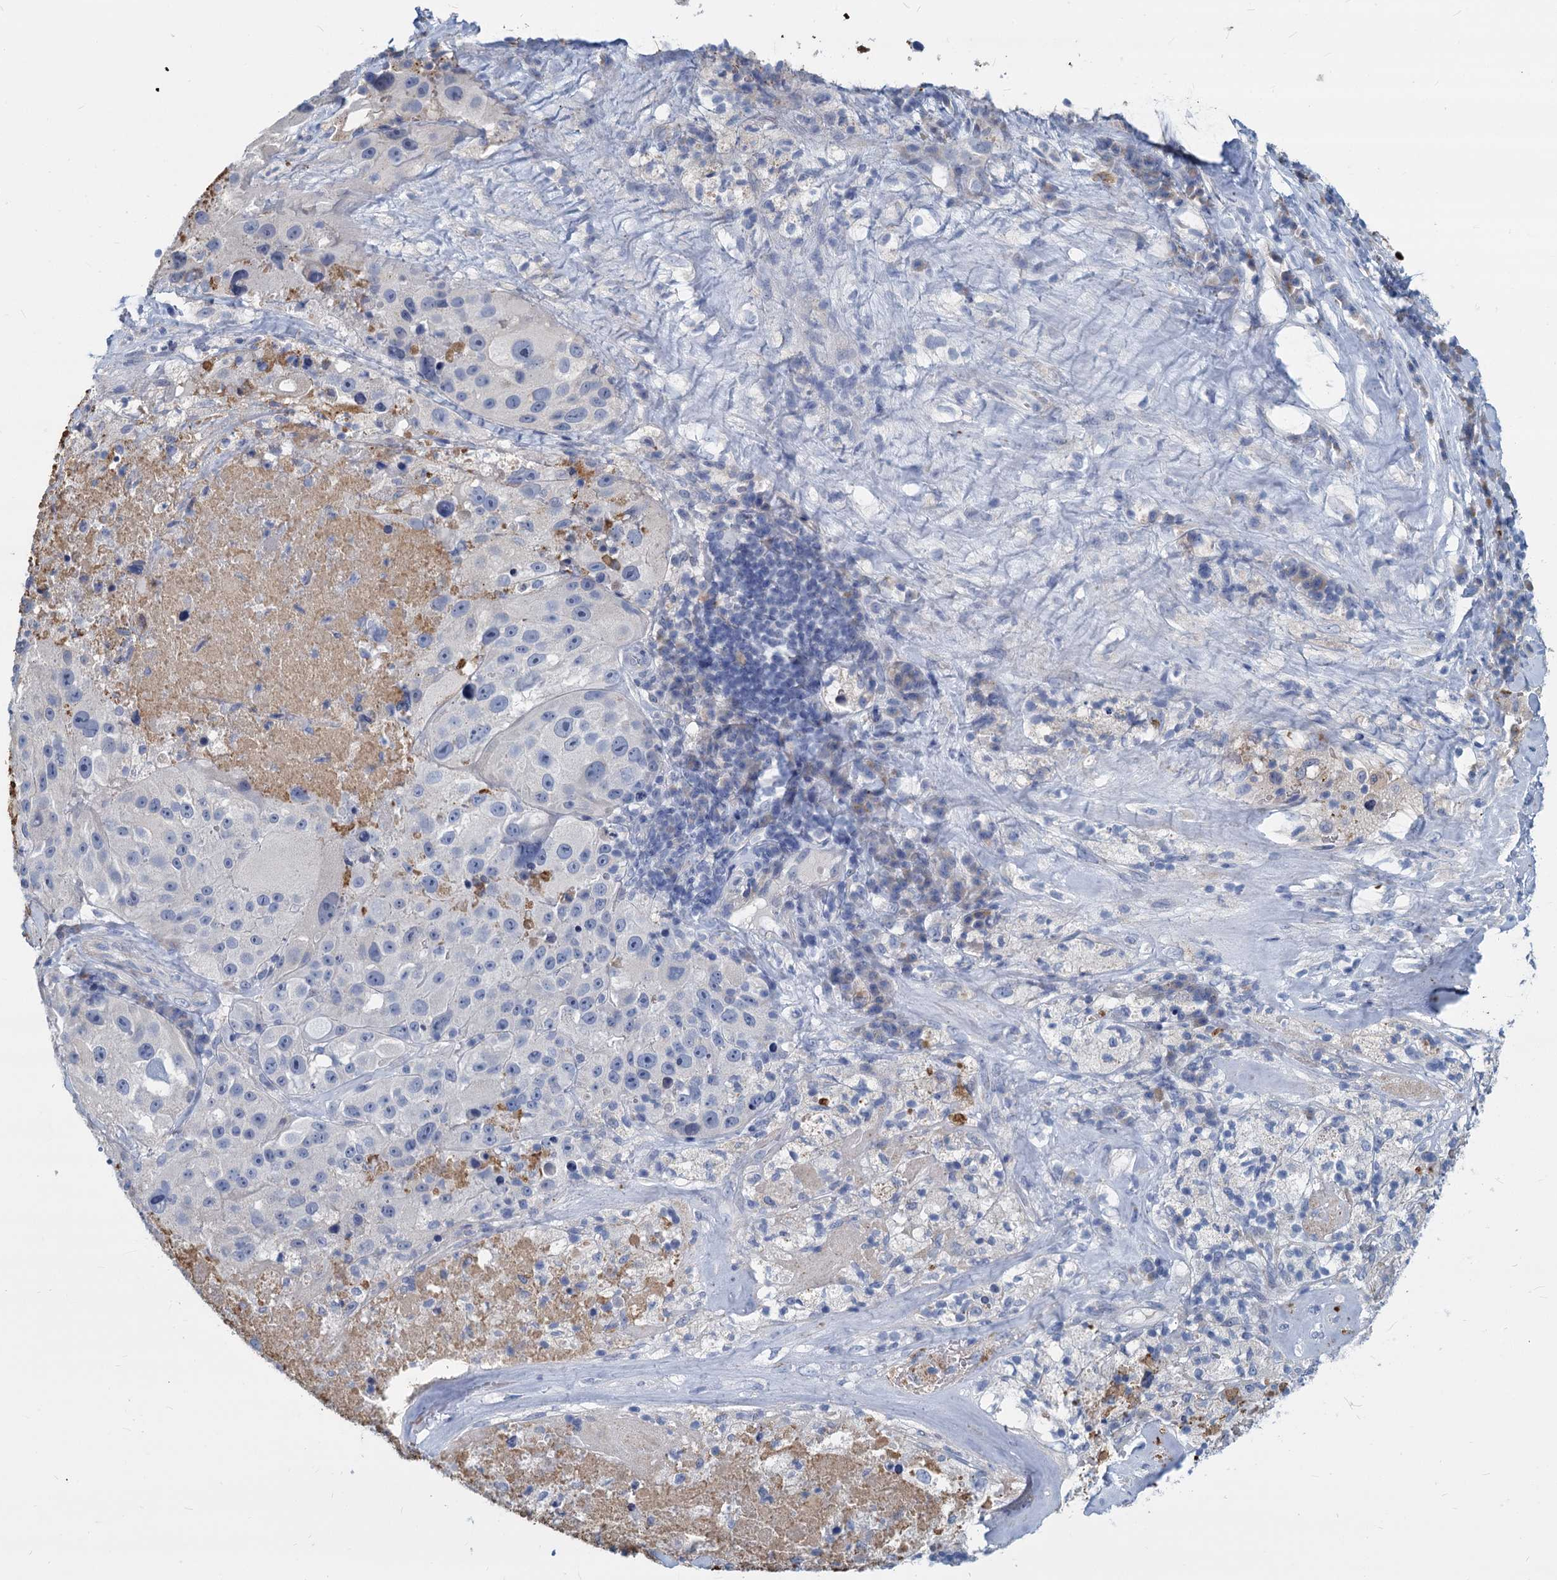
{"staining": {"intensity": "negative", "quantity": "none", "location": "none"}, "tissue": "melanoma", "cell_type": "Tumor cells", "image_type": "cancer", "snomed": [{"axis": "morphology", "description": "Malignant melanoma, Metastatic site"}, {"axis": "topography", "description": "Lymph node"}], "caption": "High power microscopy micrograph of an immunohistochemistry histopathology image of melanoma, revealing no significant staining in tumor cells.", "gene": "GSTM3", "patient": {"sex": "male", "age": 62}}